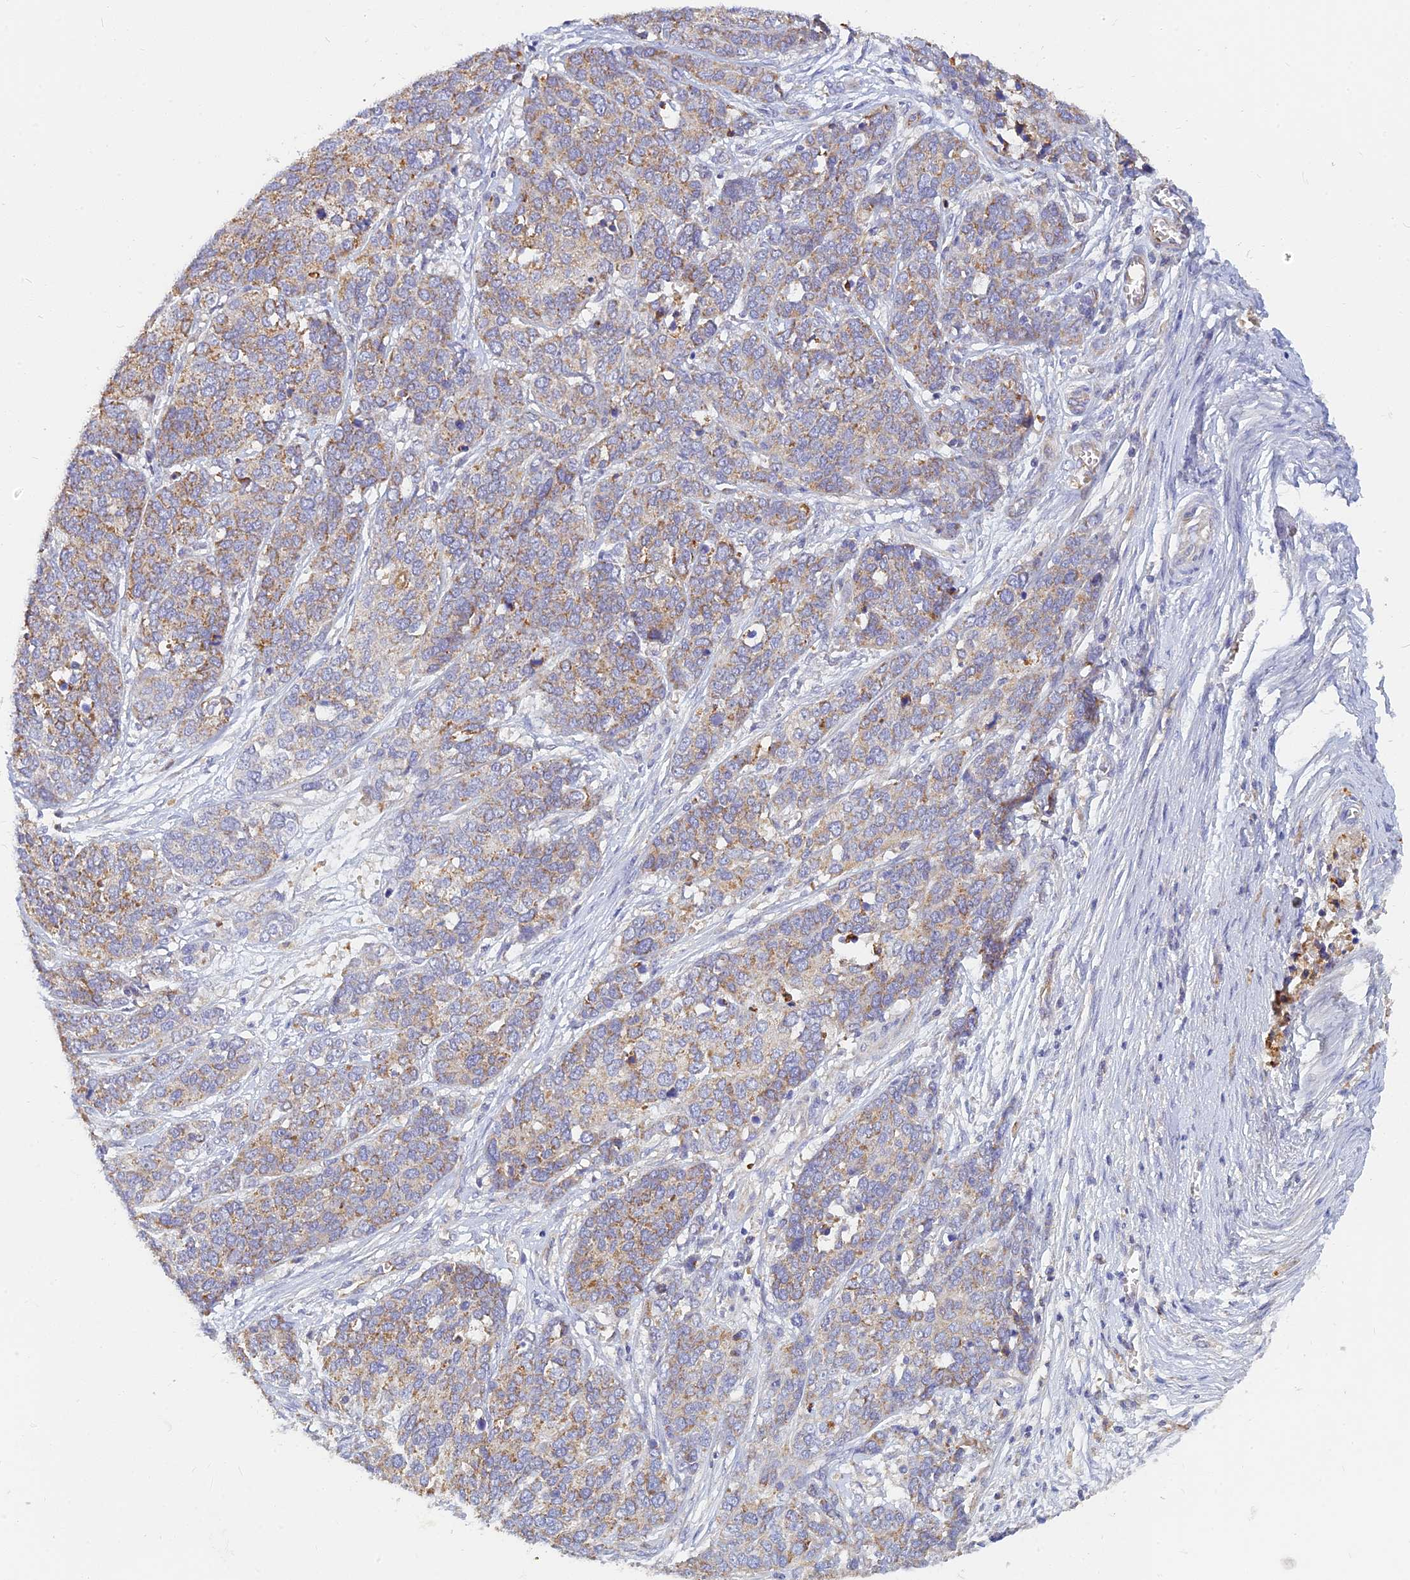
{"staining": {"intensity": "weak", "quantity": "25%-75%", "location": "cytoplasmic/membranous"}, "tissue": "ovarian cancer", "cell_type": "Tumor cells", "image_type": "cancer", "snomed": [{"axis": "morphology", "description": "Cystadenocarcinoma, serous, NOS"}, {"axis": "topography", "description": "Ovary"}], "caption": "Tumor cells display weak cytoplasmic/membranous expression in about 25%-75% of cells in serous cystadenocarcinoma (ovarian).", "gene": "CACNA1B", "patient": {"sex": "female", "age": 44}}